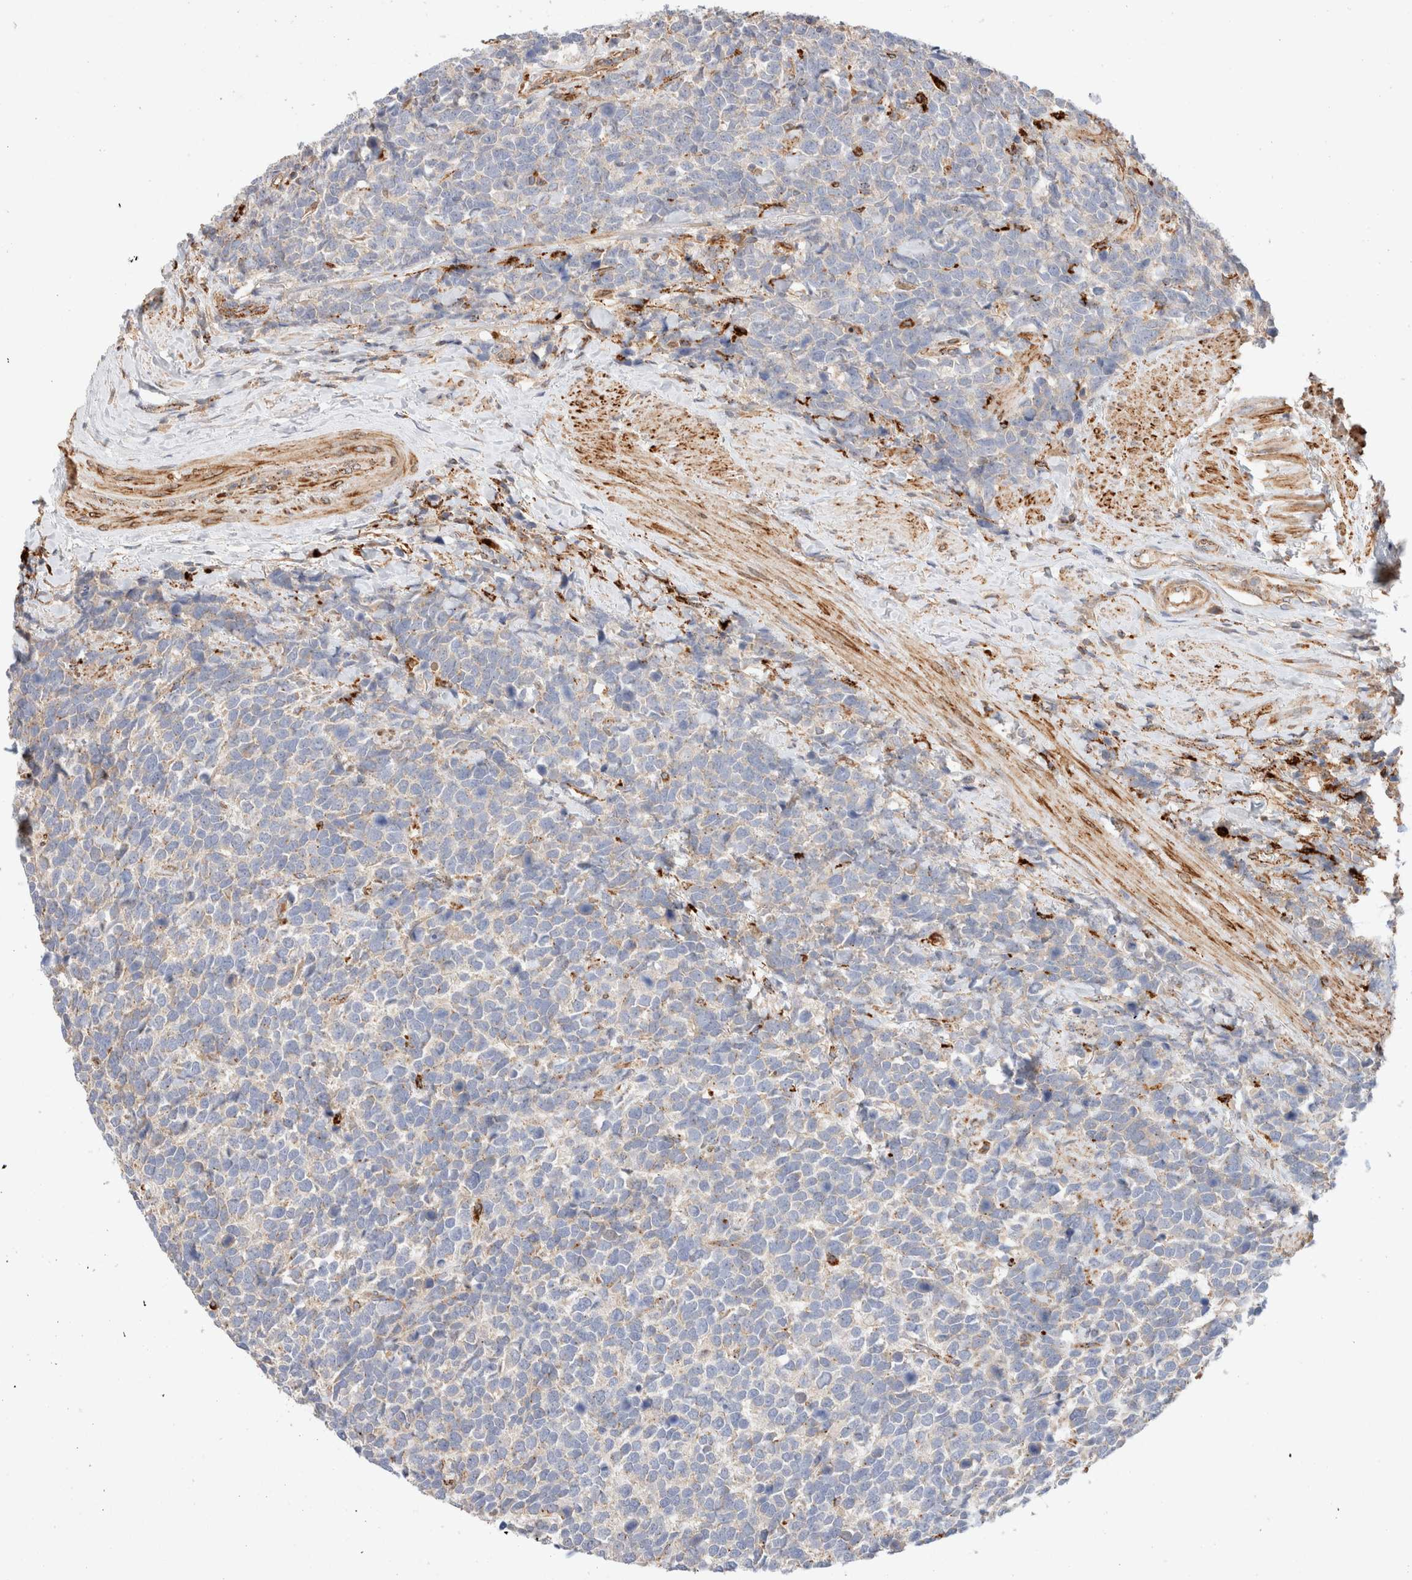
{"staining": {"intensity": "negative", "quantity": "none", "location": "none"}, "tissue": "urothelial cancer", "cell_type": "Tumor cells", "image_type": "cancer", "snomed": [{"axis": "morphology", "description": "Urothelial carcinoma, High grade"}, {"axis": "topography", "description": "Urinary bladder"}], "caption": "The immunohistochemistry (IHC) histopathology image has no significant expression in tumor cells of urothelial cancer tissue.", "gene": "RABEPK", "patient": {"sex": "female", "age": 82}}